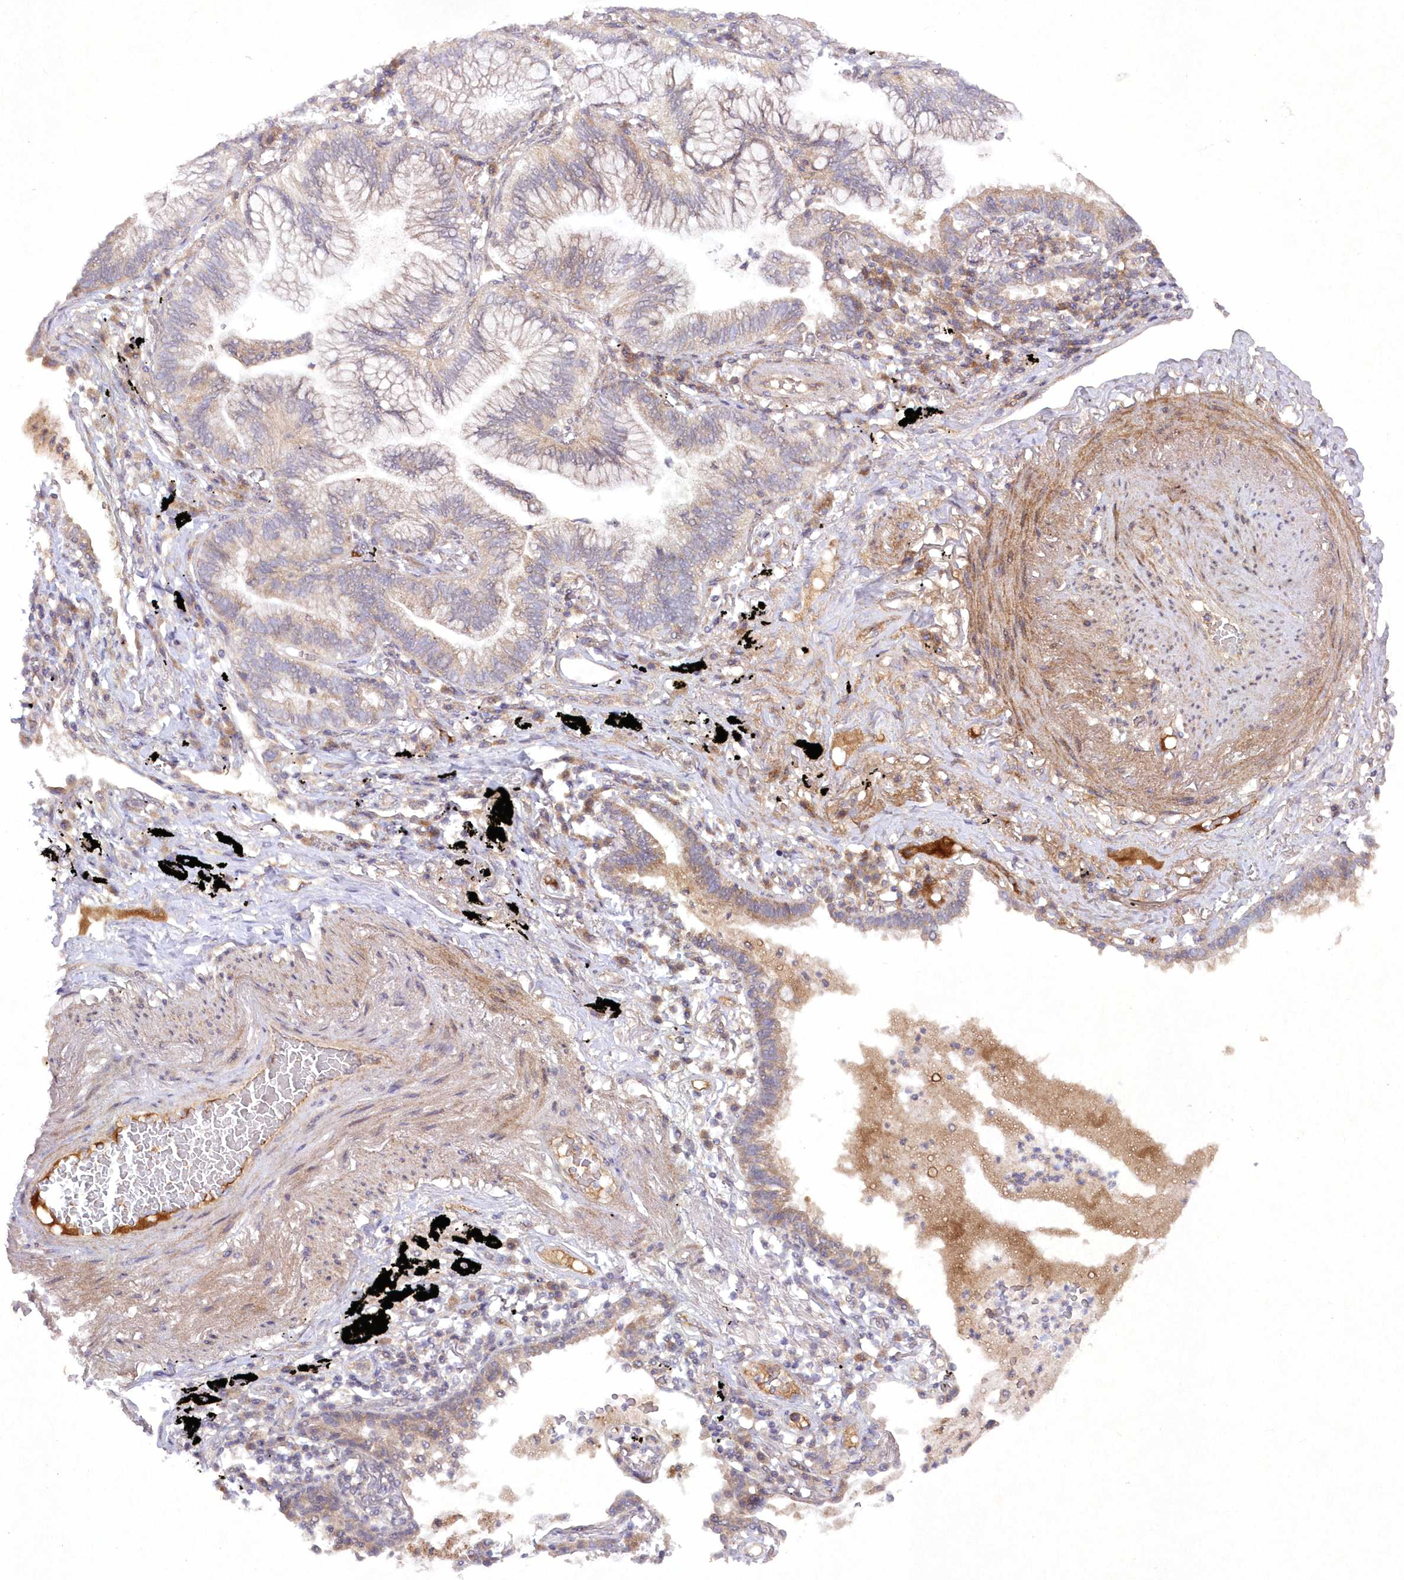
{"staining": {"intensity": "weak", "quantity": "<25%", "location": "cytoplasmic/membranous"}, "tissue": "lung cancer", "cell_type": "Tumor cells", "image_type": "cancer", "snomed": [{"axis": "morphology", "description": "Adenocarcinoma, NOS"}, {"axis": "topography", "description": "Lung"}], "caption": "A high-resolution image shows immunohistochemistry staining of lung adenocarcinoma, which exhibits no significant staining in tumor cells. Nuclei are stained in blue.", "gene": "APOM", "patient": {"sex": "female", "age": 70}}